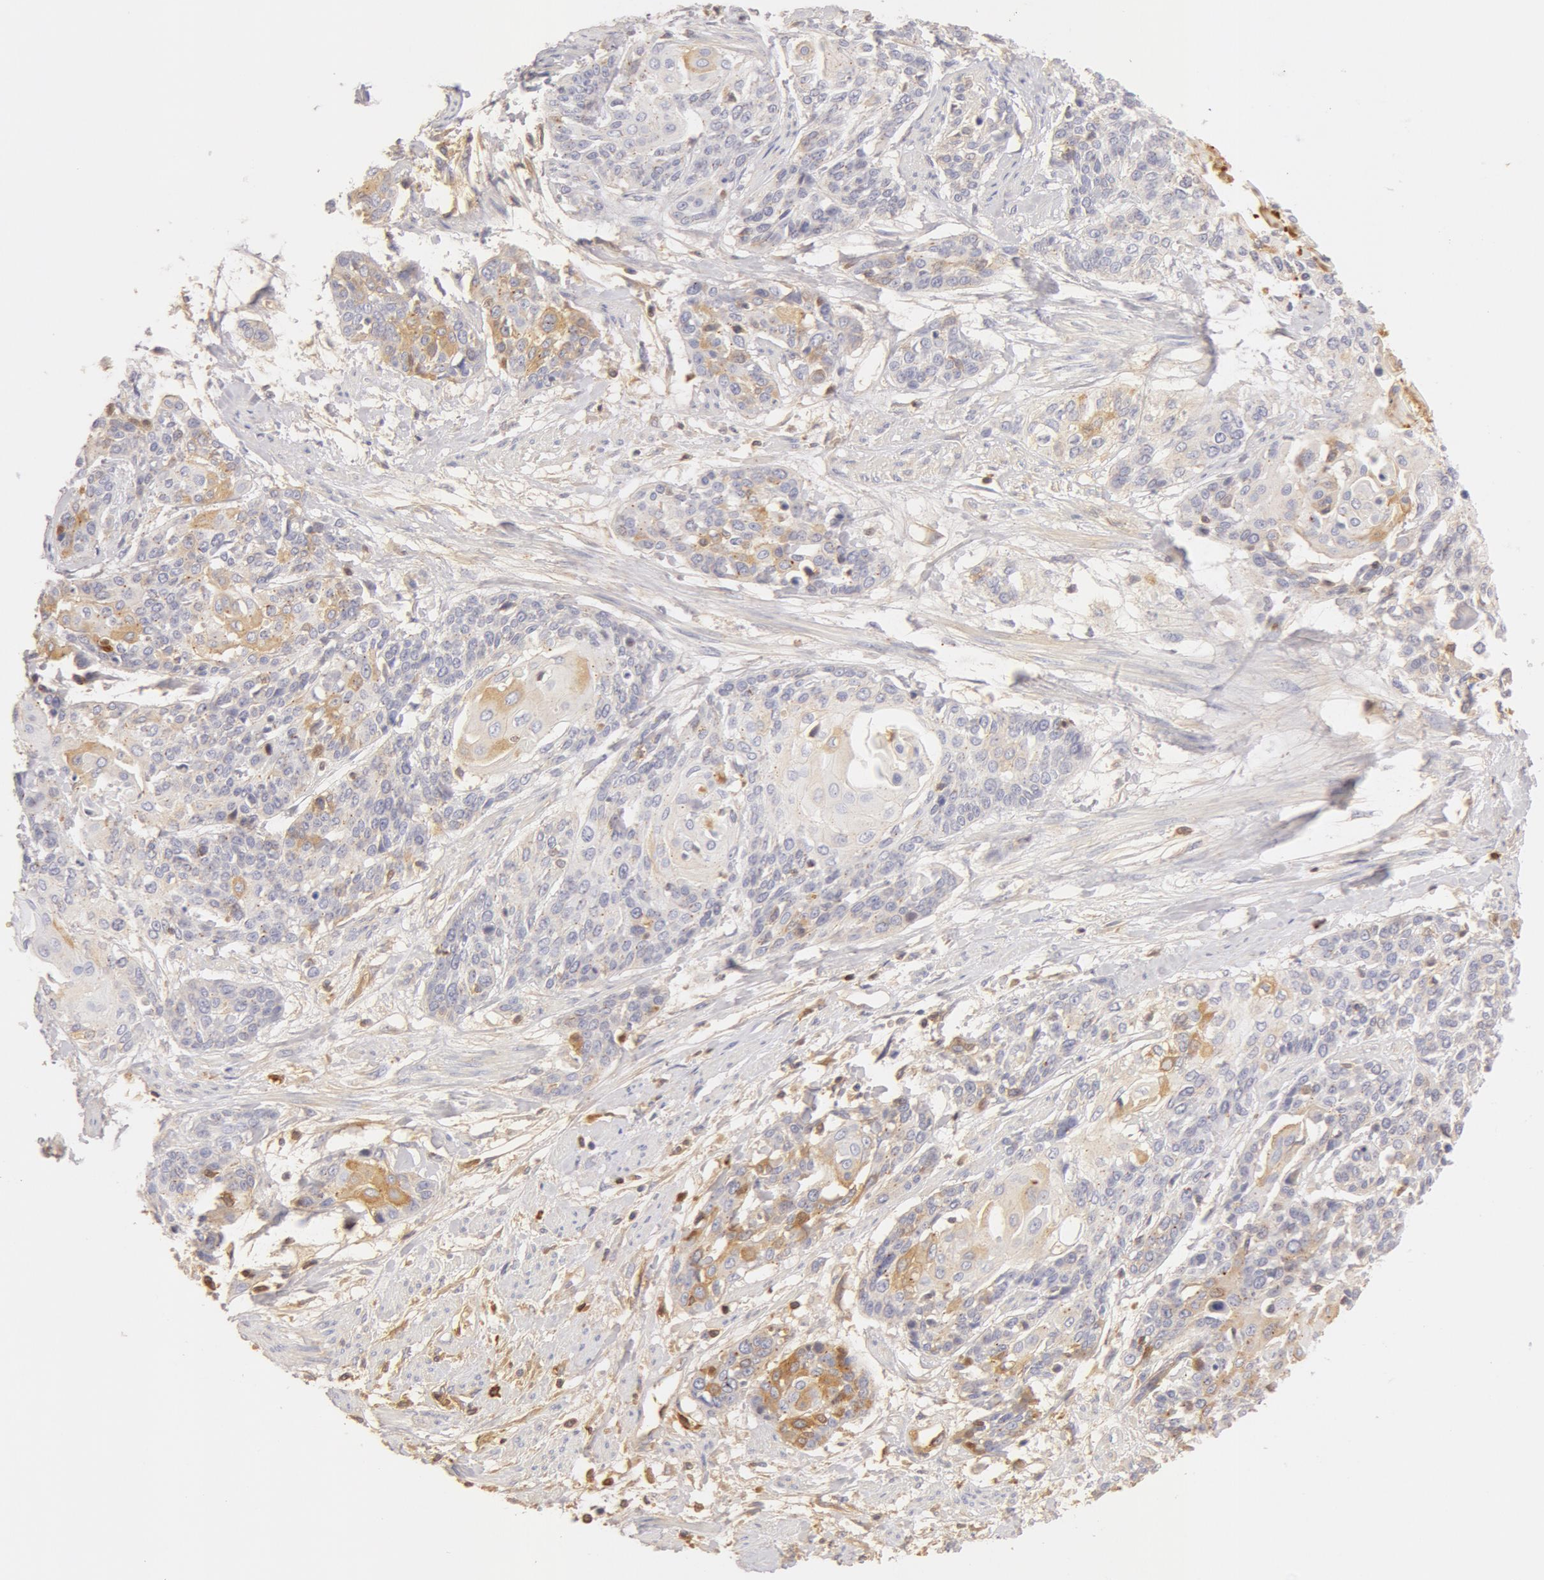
{"staining": {"intensity": "weak", "quantity": "<25%", "location": "cytoplasmic/membranous"}, "tissue": "cervical cancer", "cell_type": "Tumor cells", "image_type": "cancer", "snomed": [{"axis": "morphology", "description": "Squamous cell carcinoma, NOS"}, {"axis": "topography", "description": "Cervix"}], "caption": "This is a image of immunohistochemistry (IHC) staining of squamous cell carcinoma (cervical), which shows no expression in tumor cells. Nuclei are stained in blue.", "gene": "GC", "patient": {"sex": "female", "age": 57}}